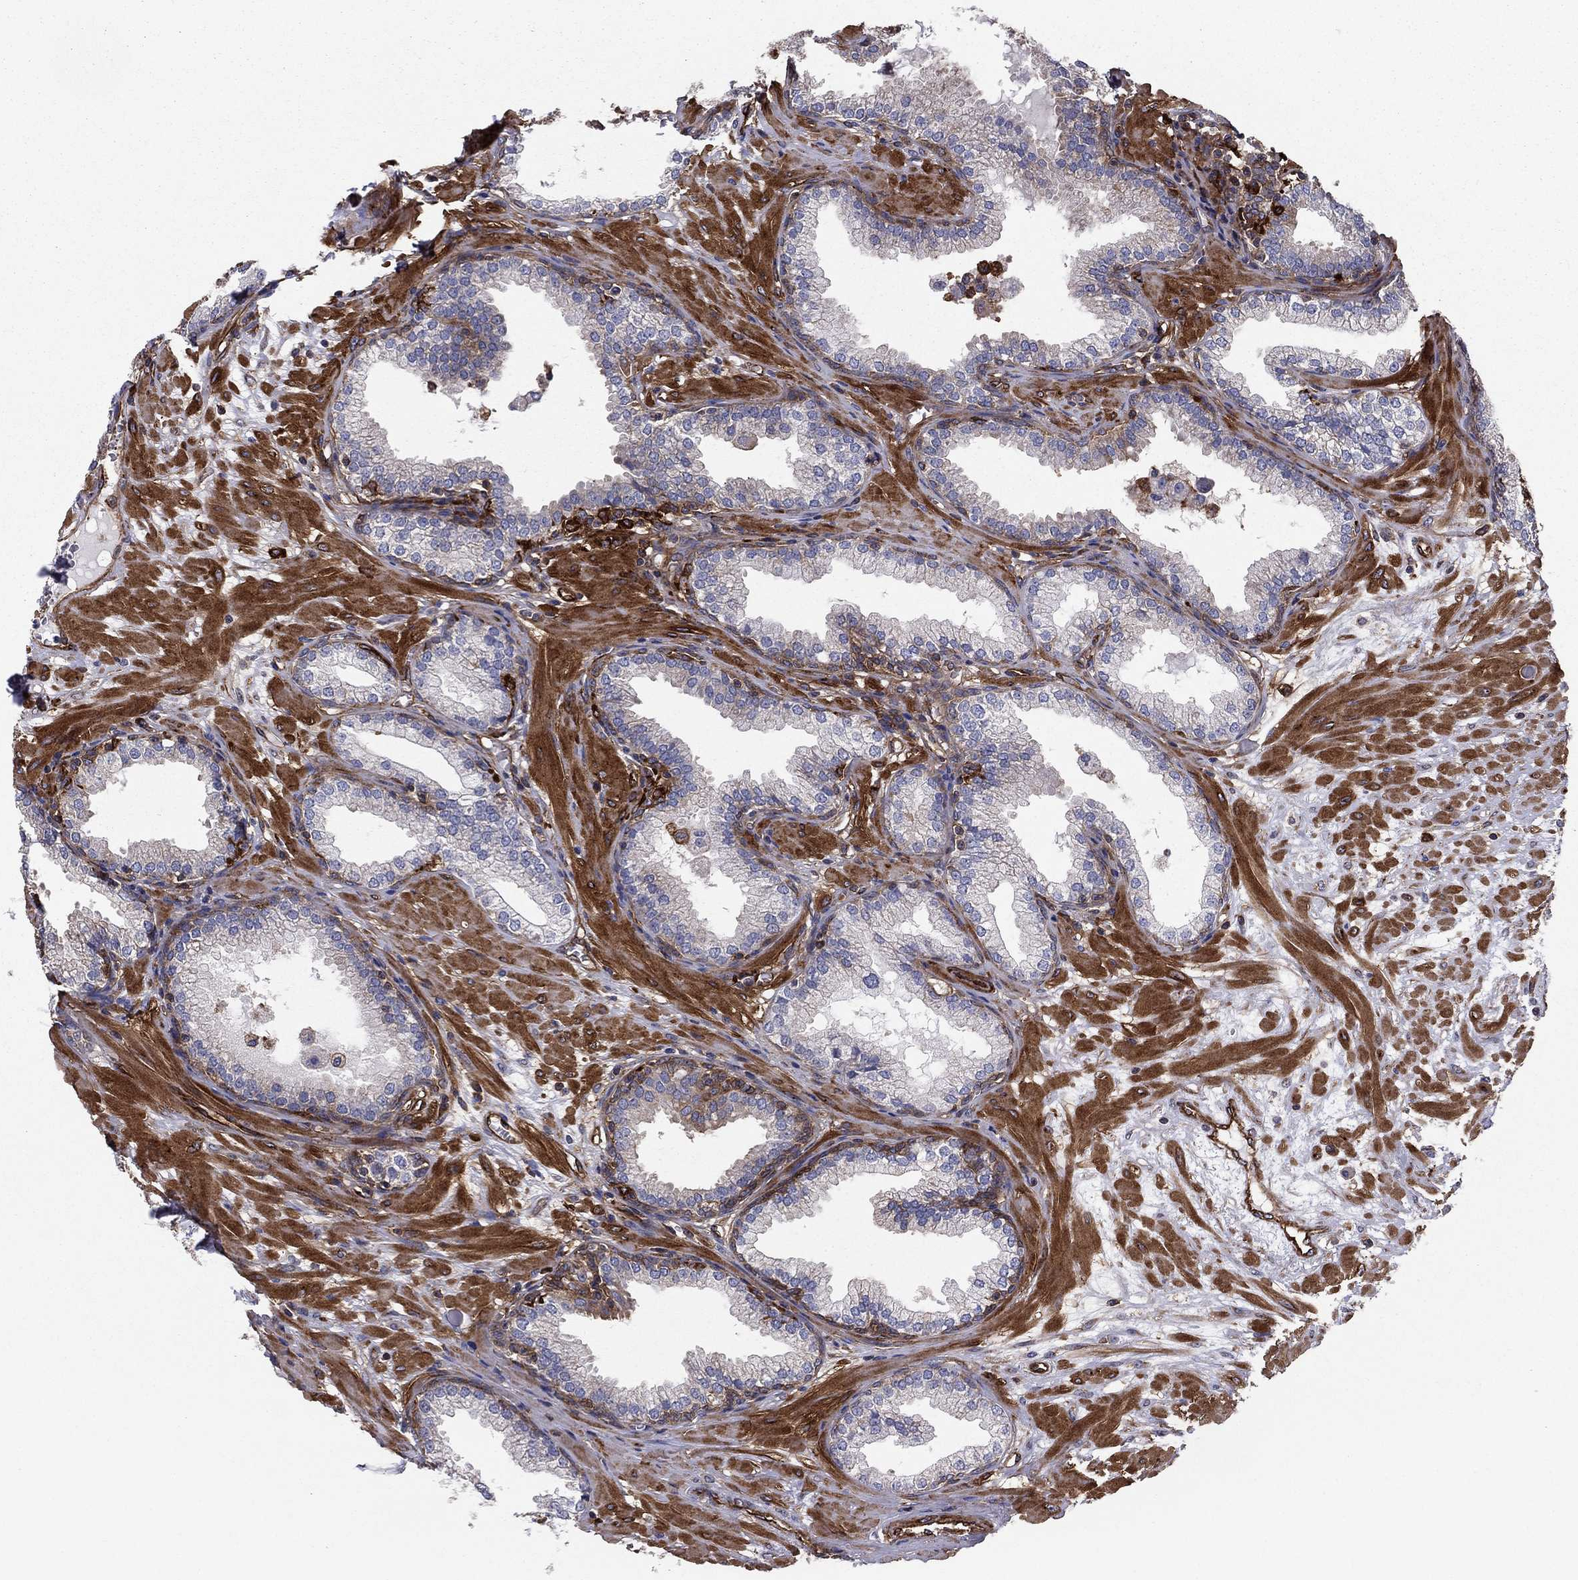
{"staining": {"intensity": "negative", "quantity": "none", "location": "none"}, "tissue": "prostate", "cell_type": "Glandular cells", "image_type": "normal", "snomed": [{"axis": "morphology", "description": "Normal tissue, NOS"}, {"axis": "topography", "description": "Prostate"}], "caption": "Immunohistochemistry image of normal prostate: prostate stained with DAB demonstrates no significant protein expression in glandular cells. (DAB (3,3'-diaminobenzidine) IHC visualized using brightfield microscopy, high magnification).", "gene": "EHBP1L1", "patient": {"sex": "male", "age": 64}}